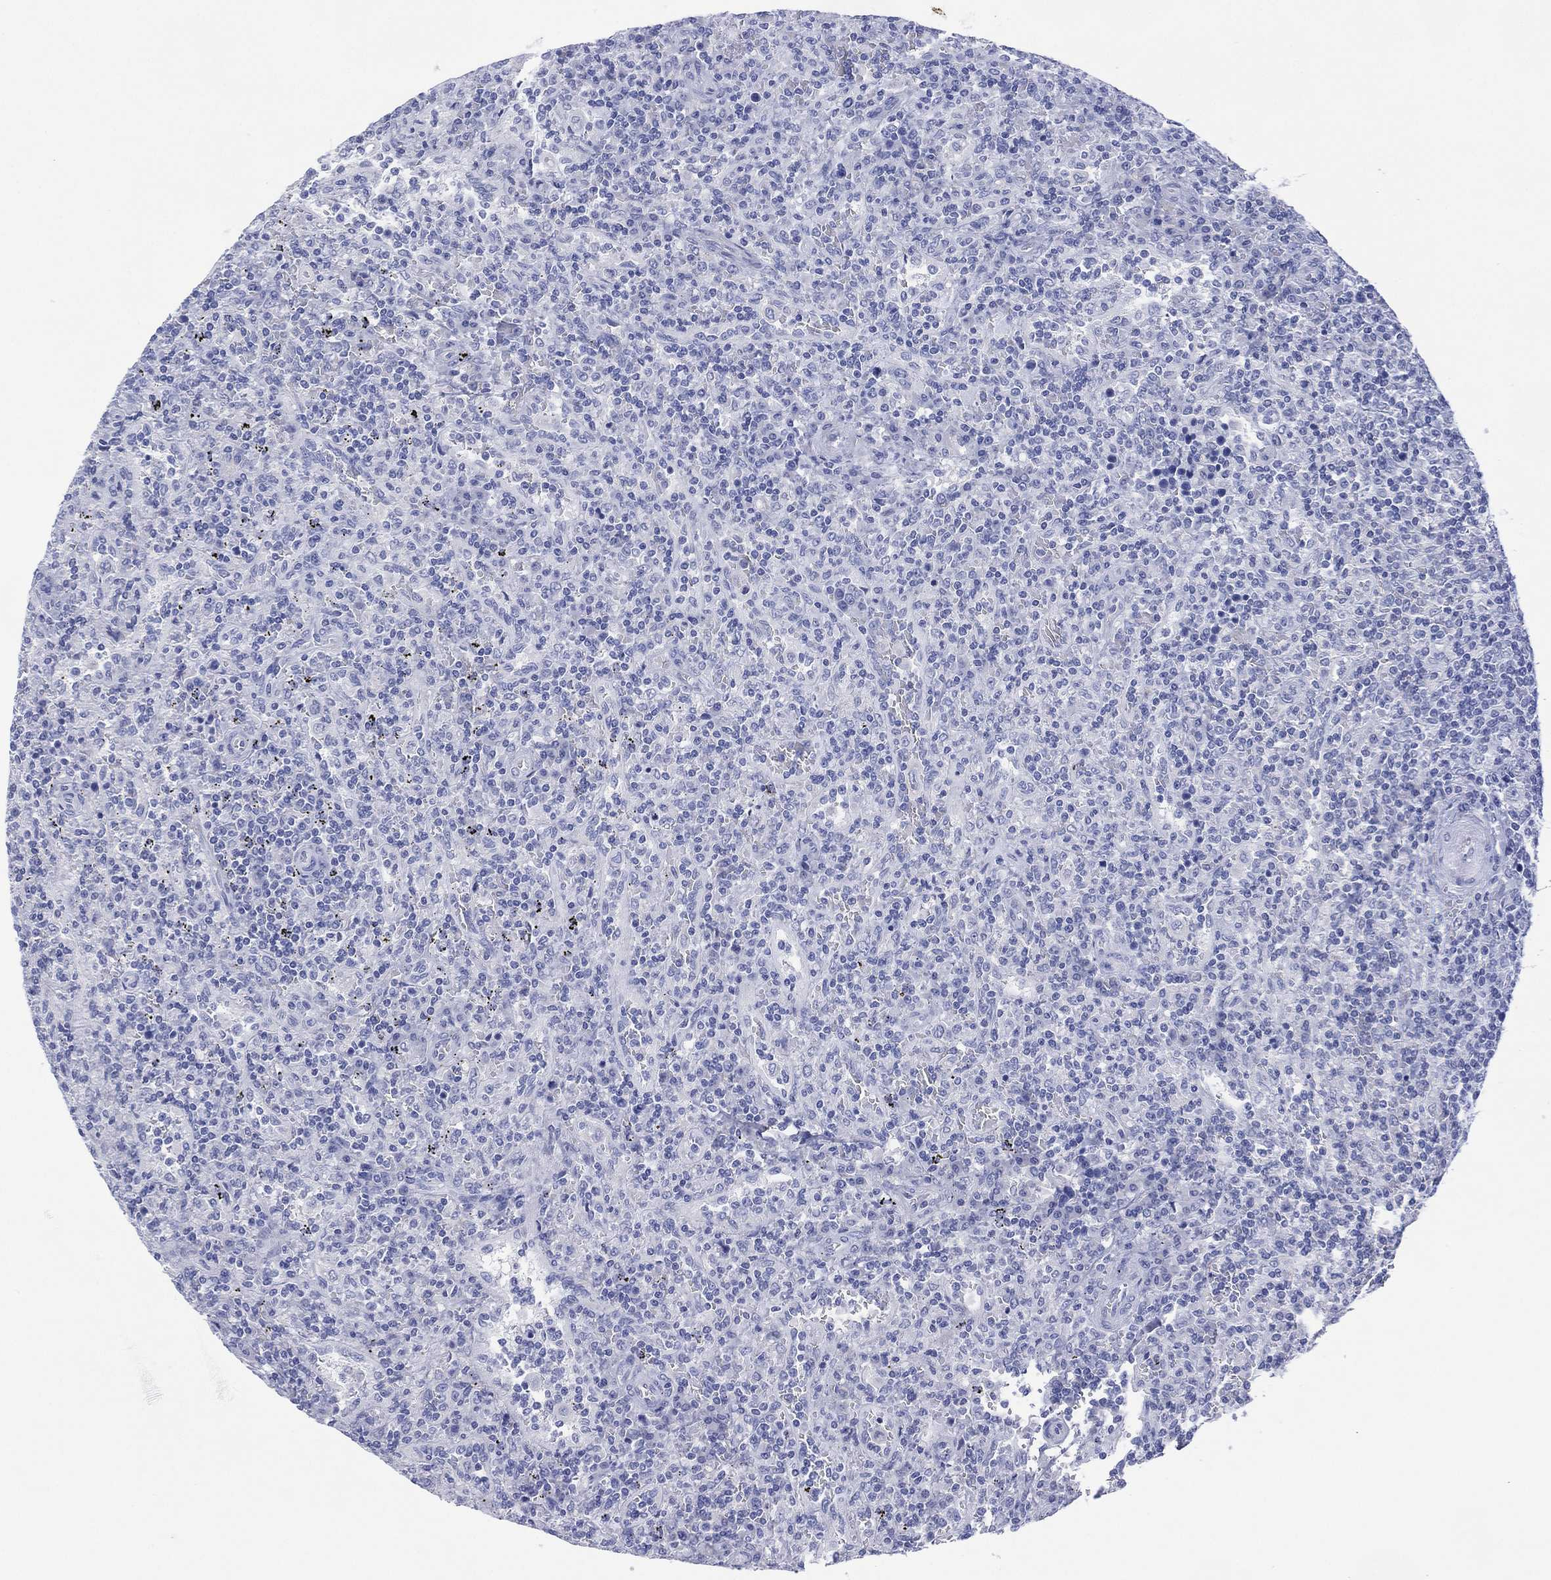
{"staining": {"intensity": "negative", "quantity": "none", "location": "none"}, "tissue": "lymphoma", "cell_type": "Tumor cells", "image_type": "cancer", "snomed": [{"axis": "morphology", "description": "Malignant lymphoma, non-Hodgkin's type, Low grade"}, {"axis": "topography", "description": "Spleen"}], "caption": "Protein analysis of lymphoma reveals no significant expression in tumor cells.", "gene": "DSG1", "patient": {"sex": "male", "age": 62}}